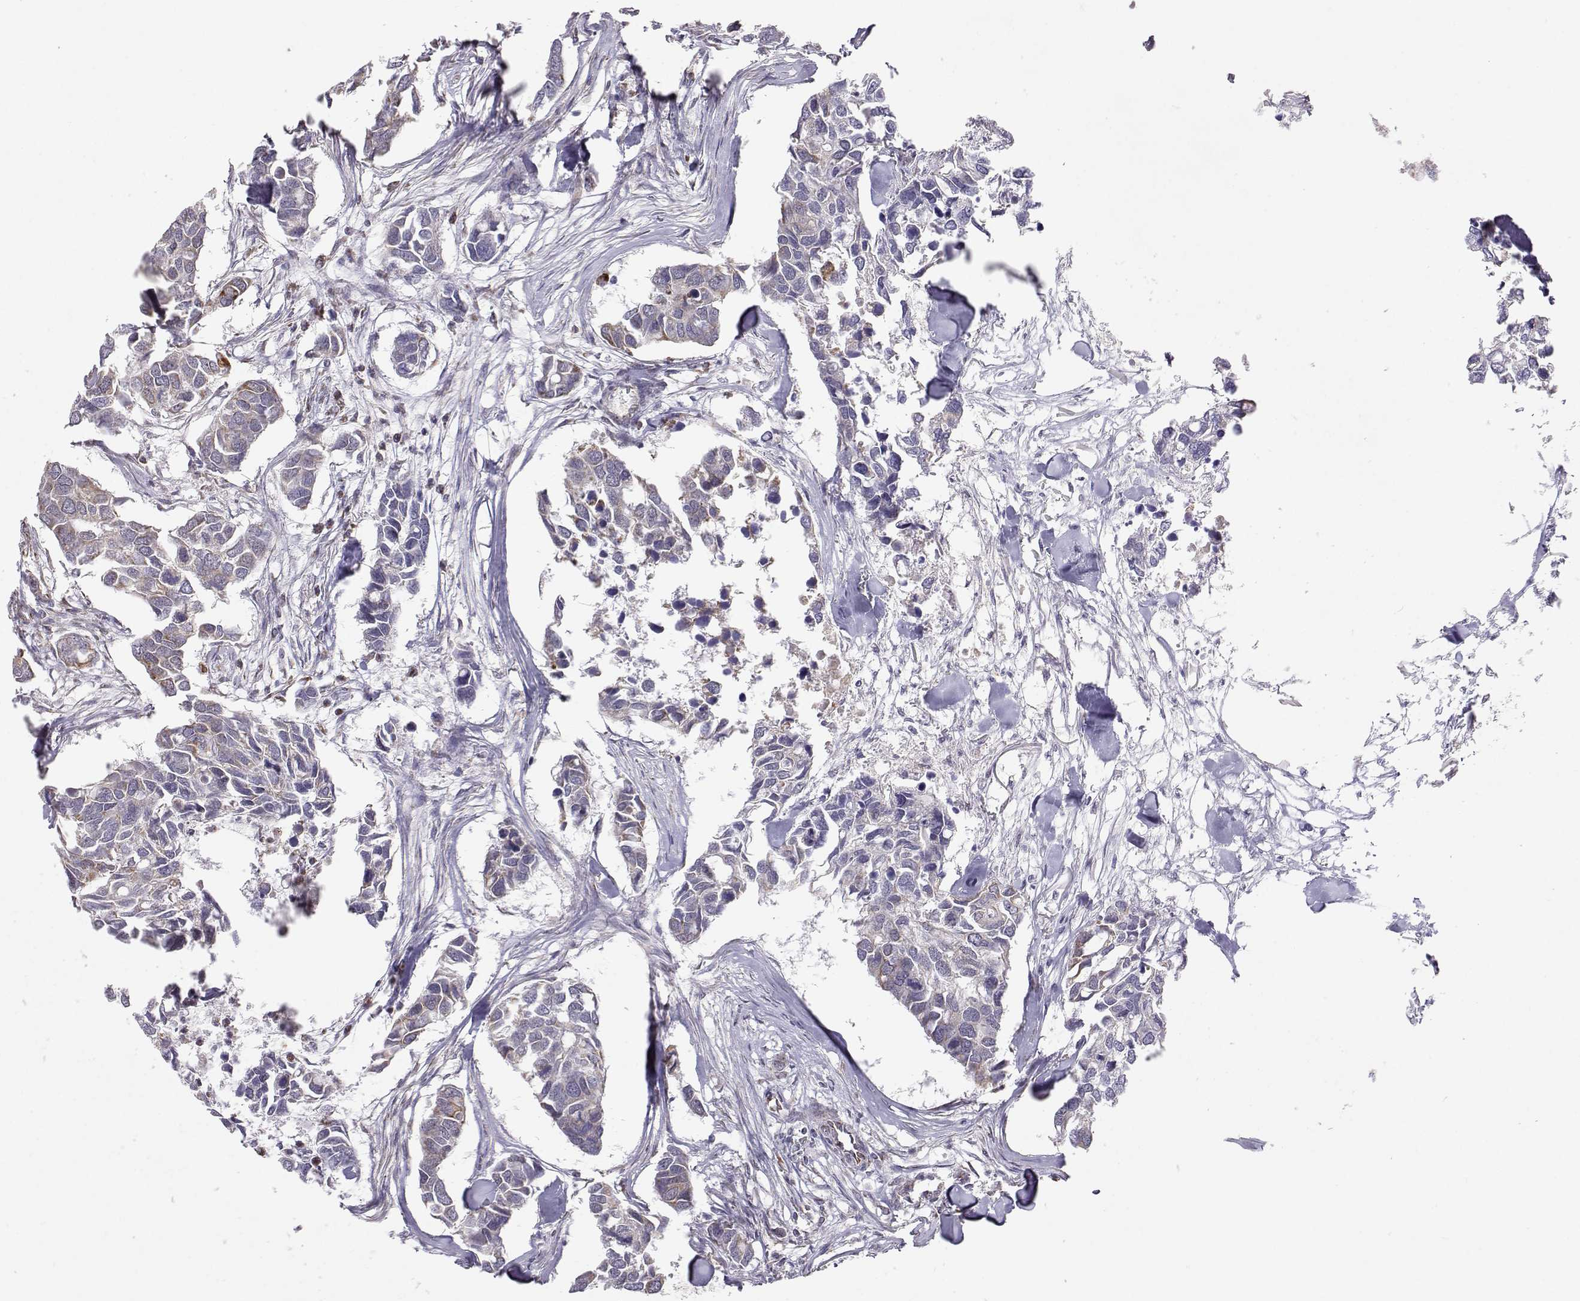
{"staining": {"intensity": "negative", "quantity": "none", "location": "none"}, "tissue": "breast cancer", "cell_type": "Tumor cells", "image_type": "cancer", "snomed": [{"axis": "morphology", "description": "Duct carcinoma"}, {"axis": "topography", "description": "Breast"}], "caption": "IHC of human invasive ductal carcinoma (breast) displays no positivity in tumor cells. The staining is performed using DAB brown chromogen with nuclei counter-stained in using hematoxylin.", "gene": "EXOG", "patient": {"sex": "female", "age": 83}}